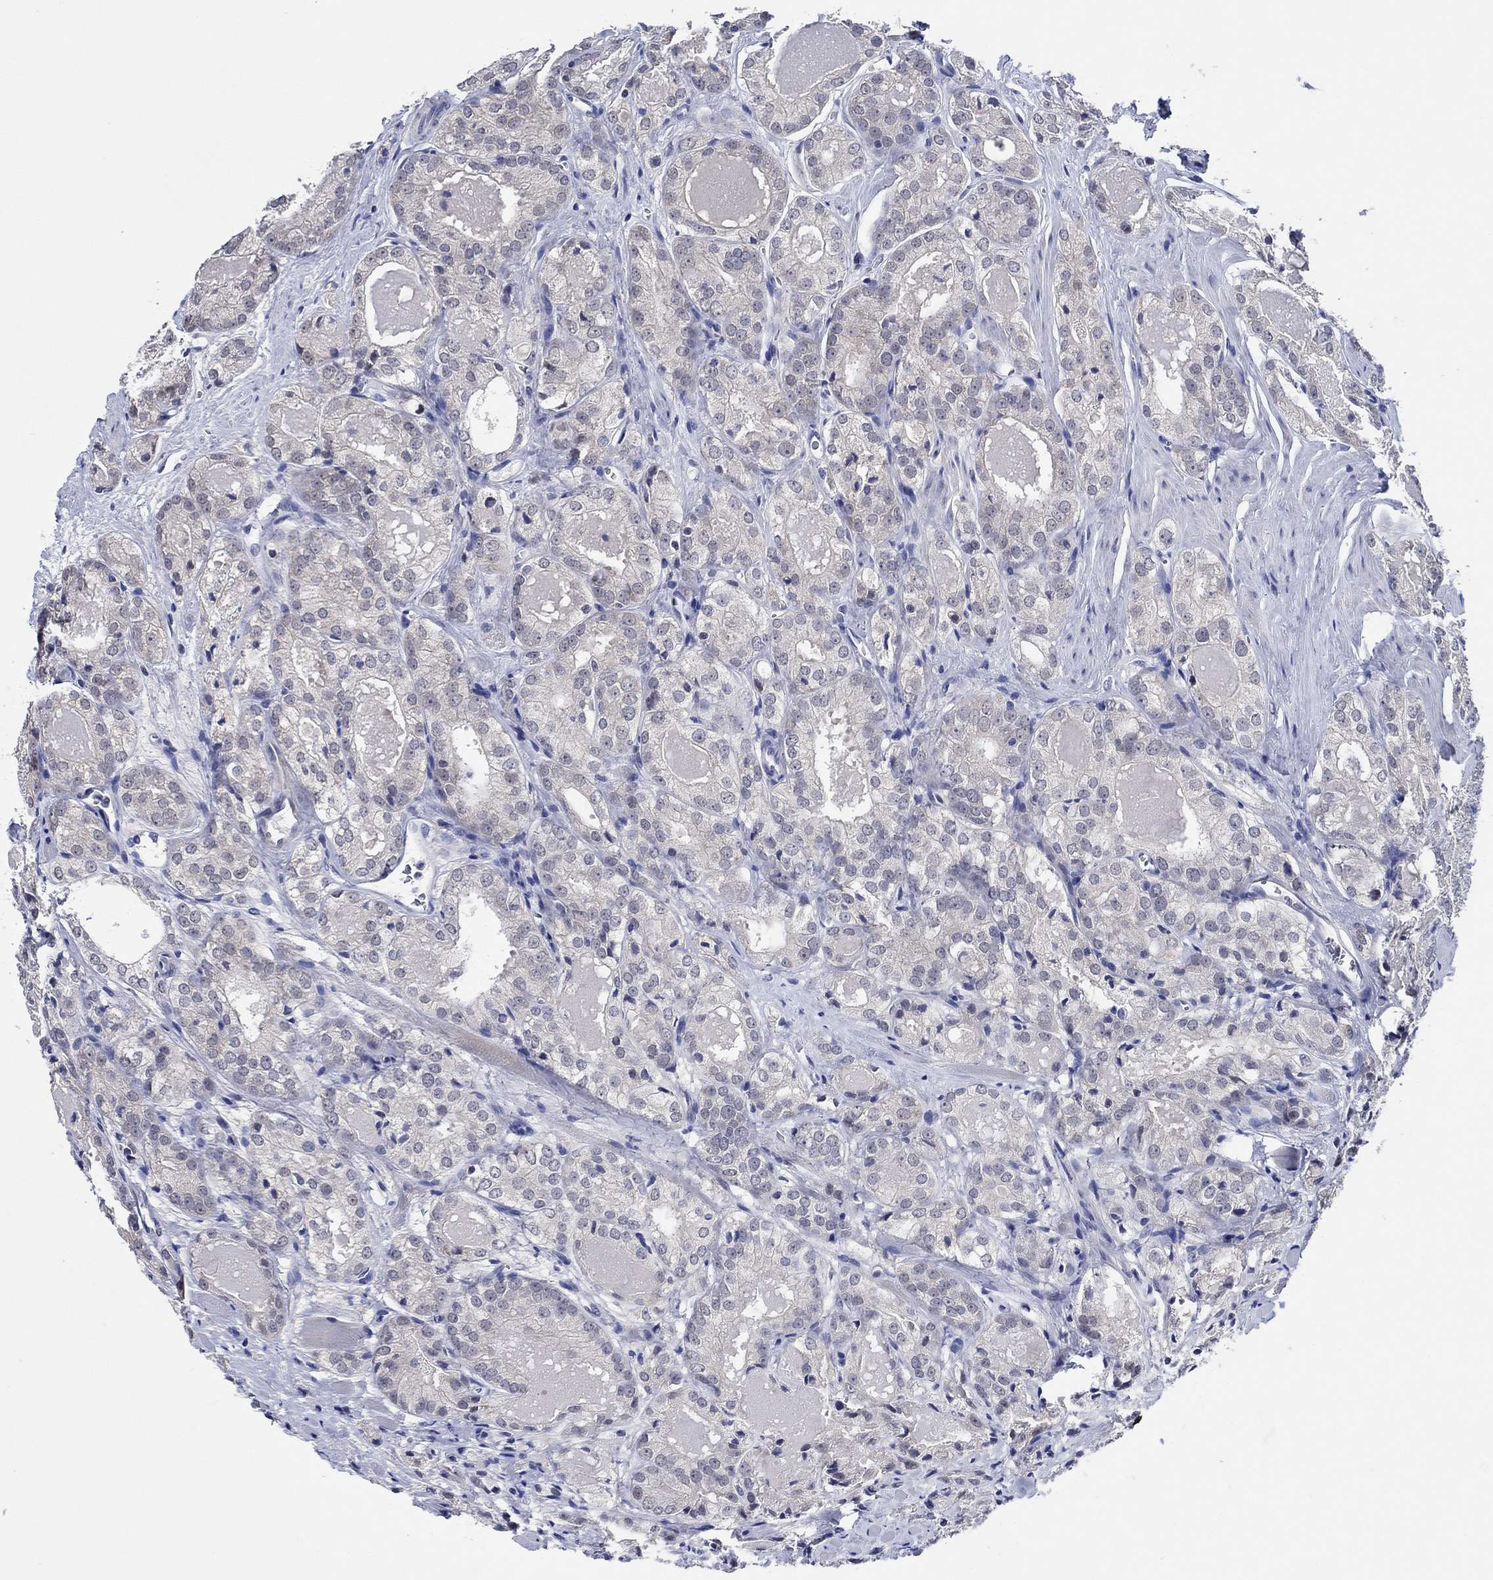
{"staining": {"intensity": "negative", "quantity": "none", "location": "none"}, "tissue": "prostate cancer", "cell_type": "Tumor cells", "image_type": "cancer", "snomed": [{"axis": "morphology", "description": "Adenocarcinoma, NOS"}, {"axis": "morphology", "description": "Adenocarcinoma, High grade"}, {"axis": "topography", "description": "Prostate"}], "caption": "This histopathology image is of prostate cancer (adenocarcinoma) stained with immunohistochemistry (IHC) to label a protein in brown with the nuclei are counter-stained blue. There is no expression in tumor cells.", "gene": "PRRT3", "patient": {"sex": "male", "age": 70}}